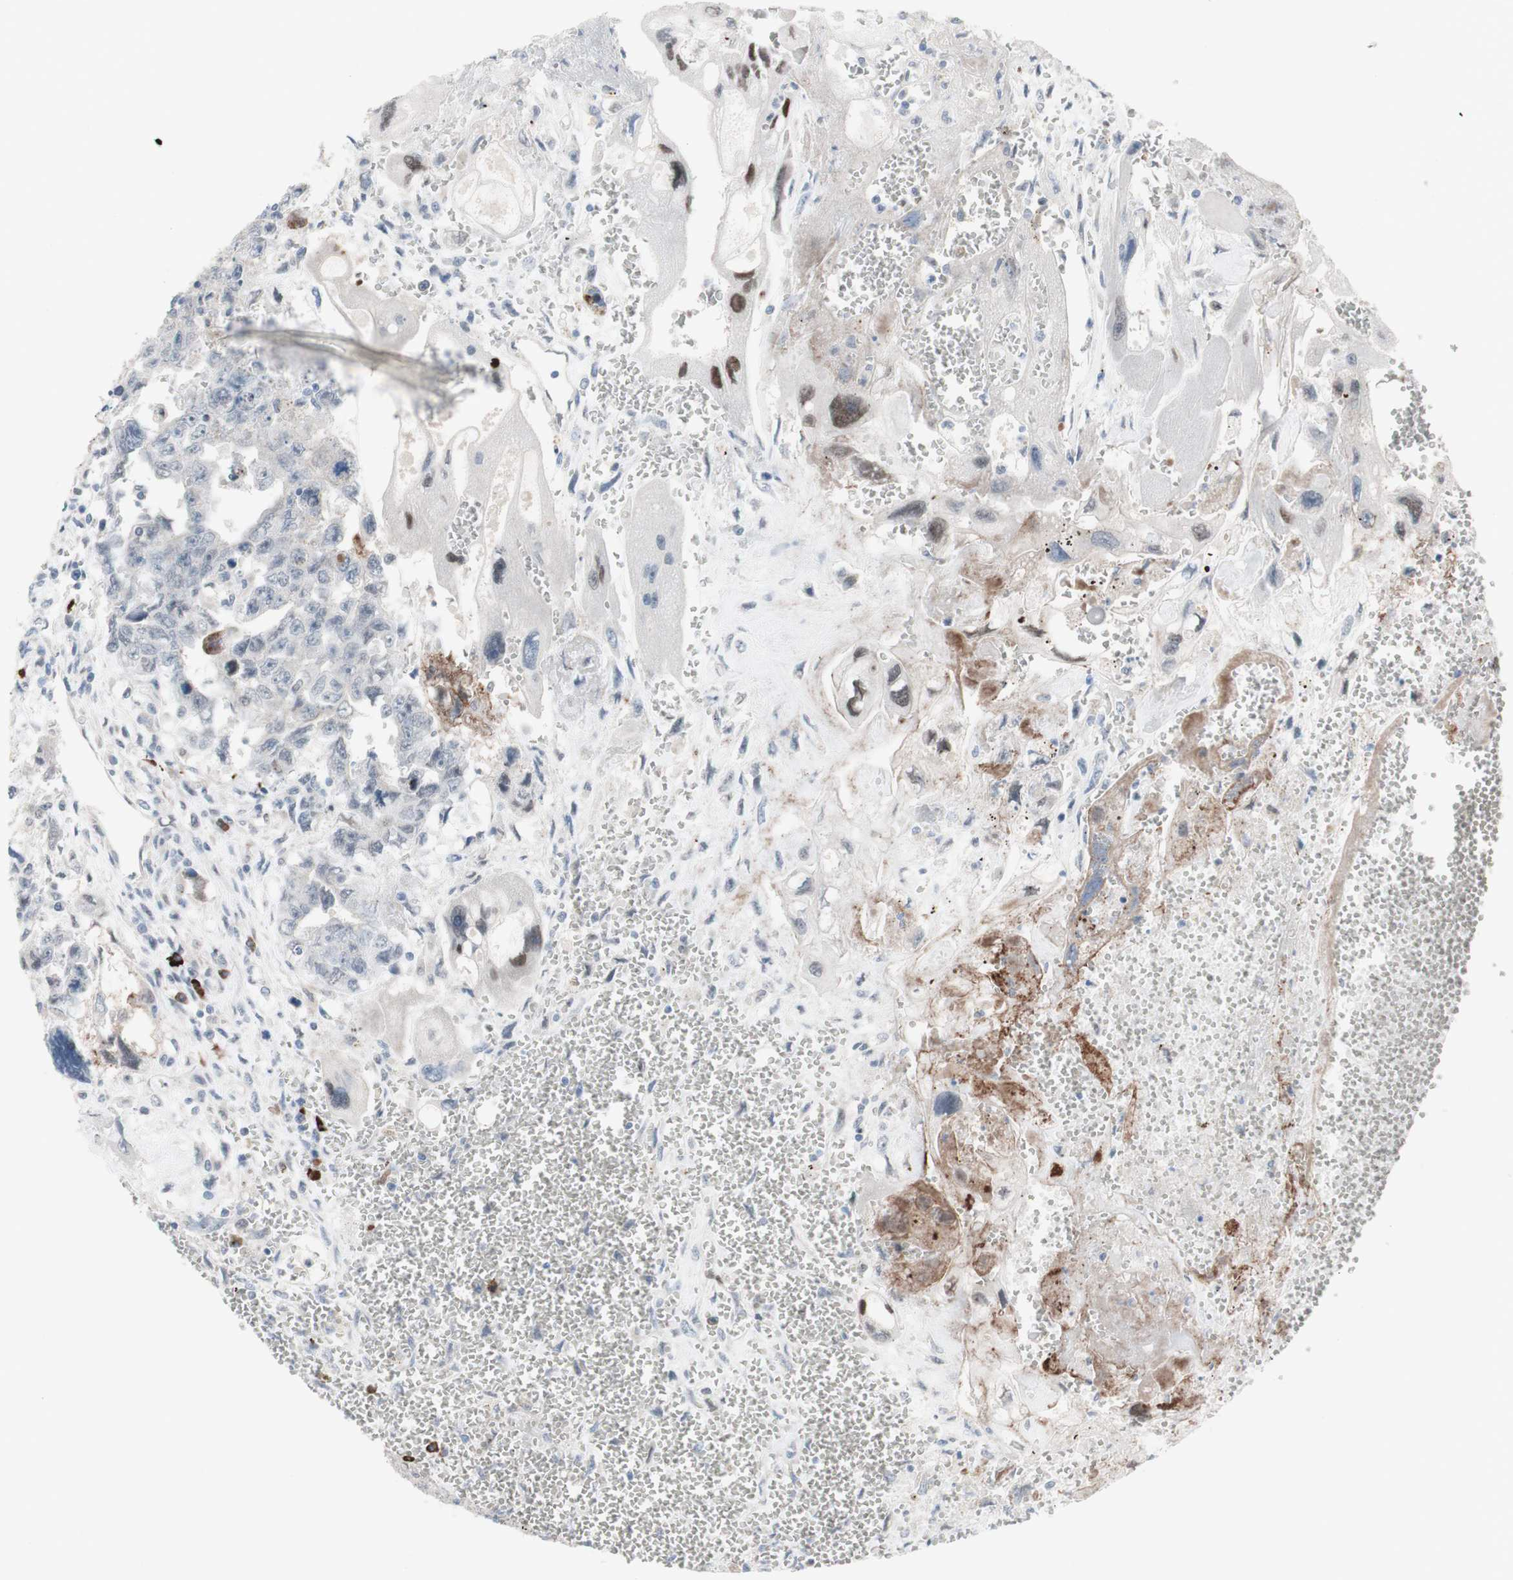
{"staining": {"intensity": "negative", "quantity": "none", "location": "none"}, "tissue": "testis cancer", "cell_type": "Tumor cells", "image_type": "cancer", "snomed": [{"axis": "morphology", "description": "Carcinoma, Embryonal, NOS"}, {"axis": "topography", "description": "Testis"}], "caption": "Immunohistochemistry photomicrograph of human testis cancer stained for a protein (brown), which demonstrates no staining in tumor cells.", "gene": "PHTF2", "patient": {"sex": "male", "age": 28}}